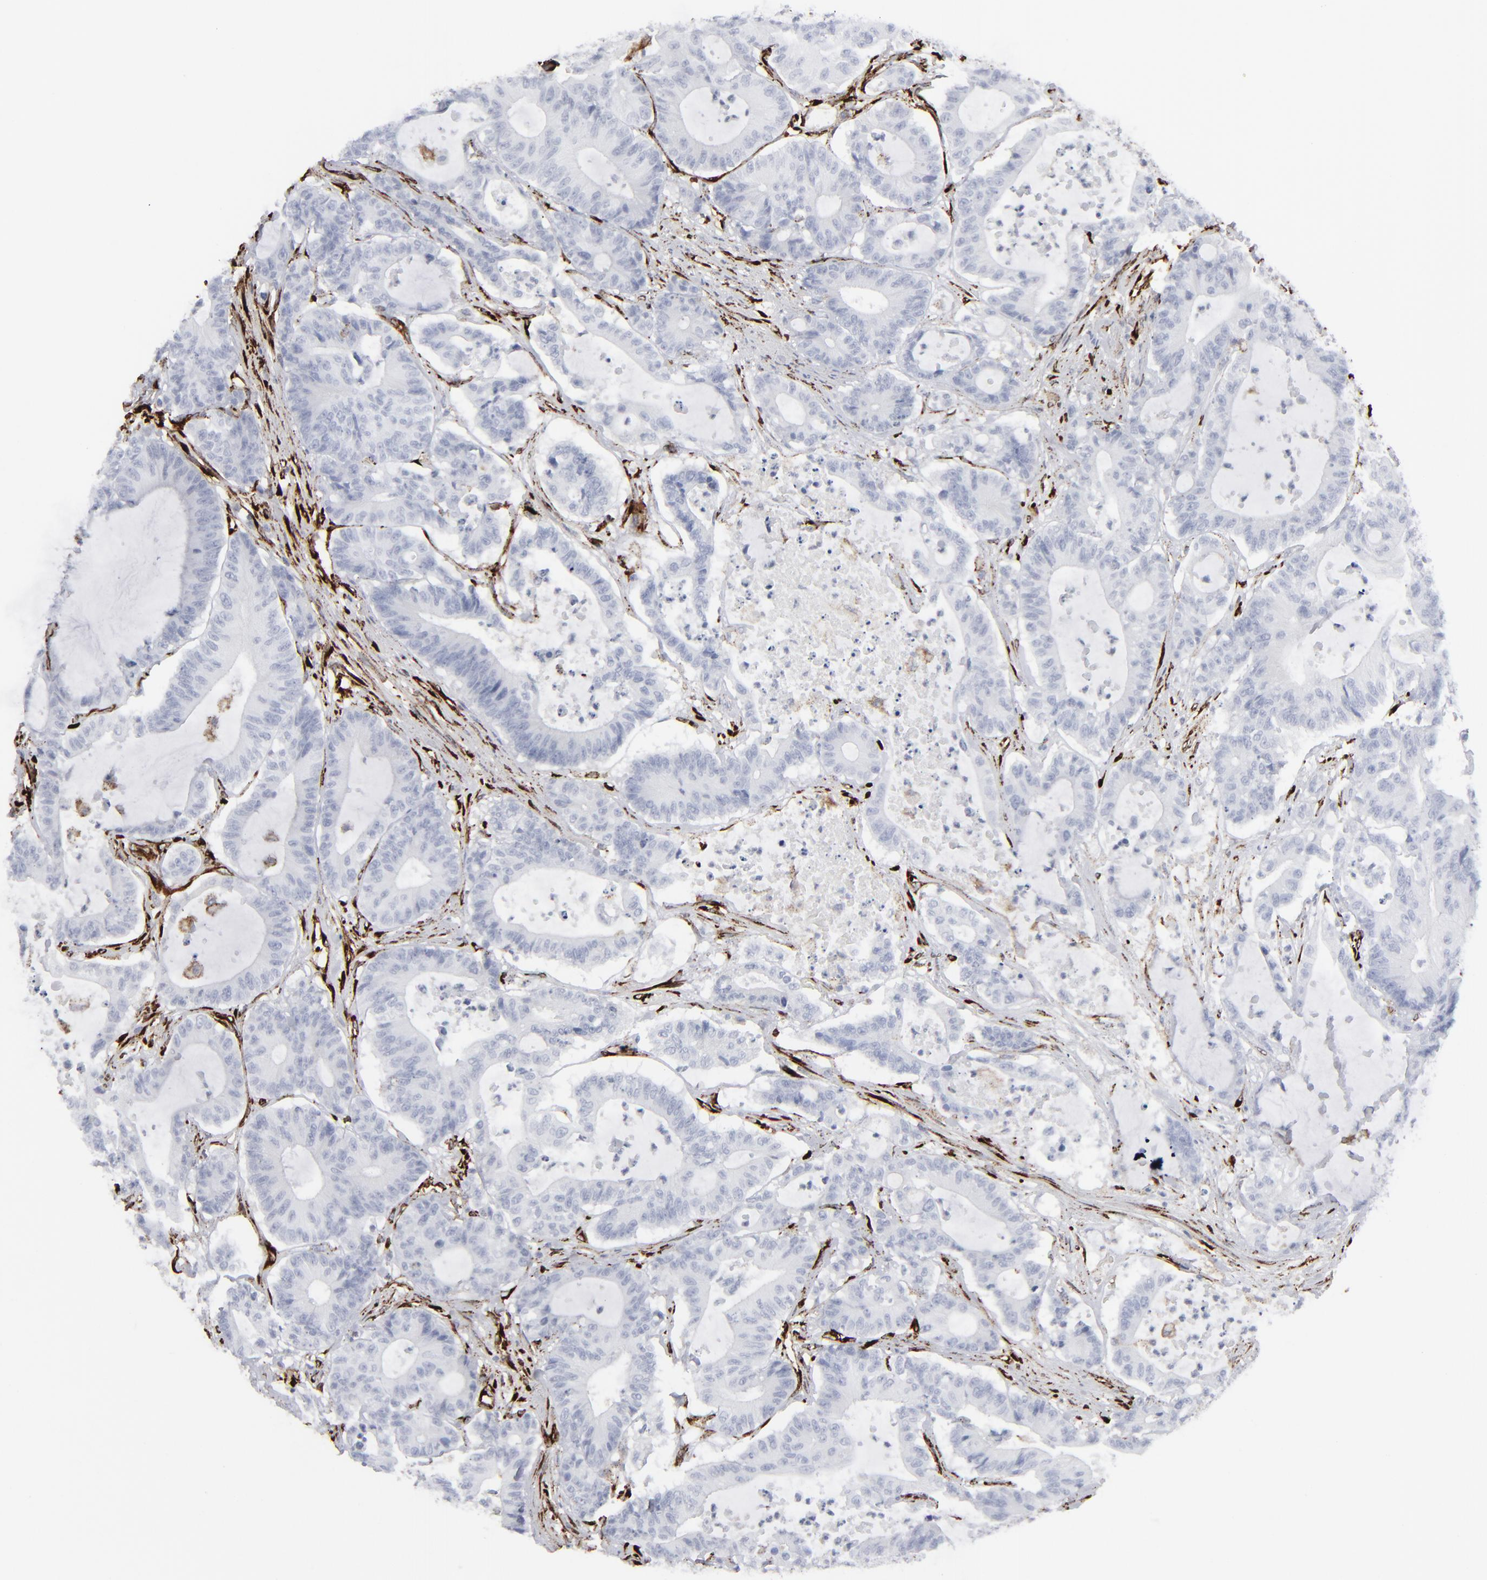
{"staining": {"intensity": "negative", "quantity": "none", "location": "none"}, "tissue": "colorectal cancer", "cell_type": "Tumor cells", "image_type": "cancer", "snomed": [{"axis": "morphology", "description": "Adenocarcinoma, NOS"}, {"axis": "topography", "description": "Colon"}], "caption": "Colorectal cancer stained for a protein using immunohistochemistry (IHC) shows no staining tumor cells.", "gene": "SPARC", "patient": {"sex": "female", "age": 84}}